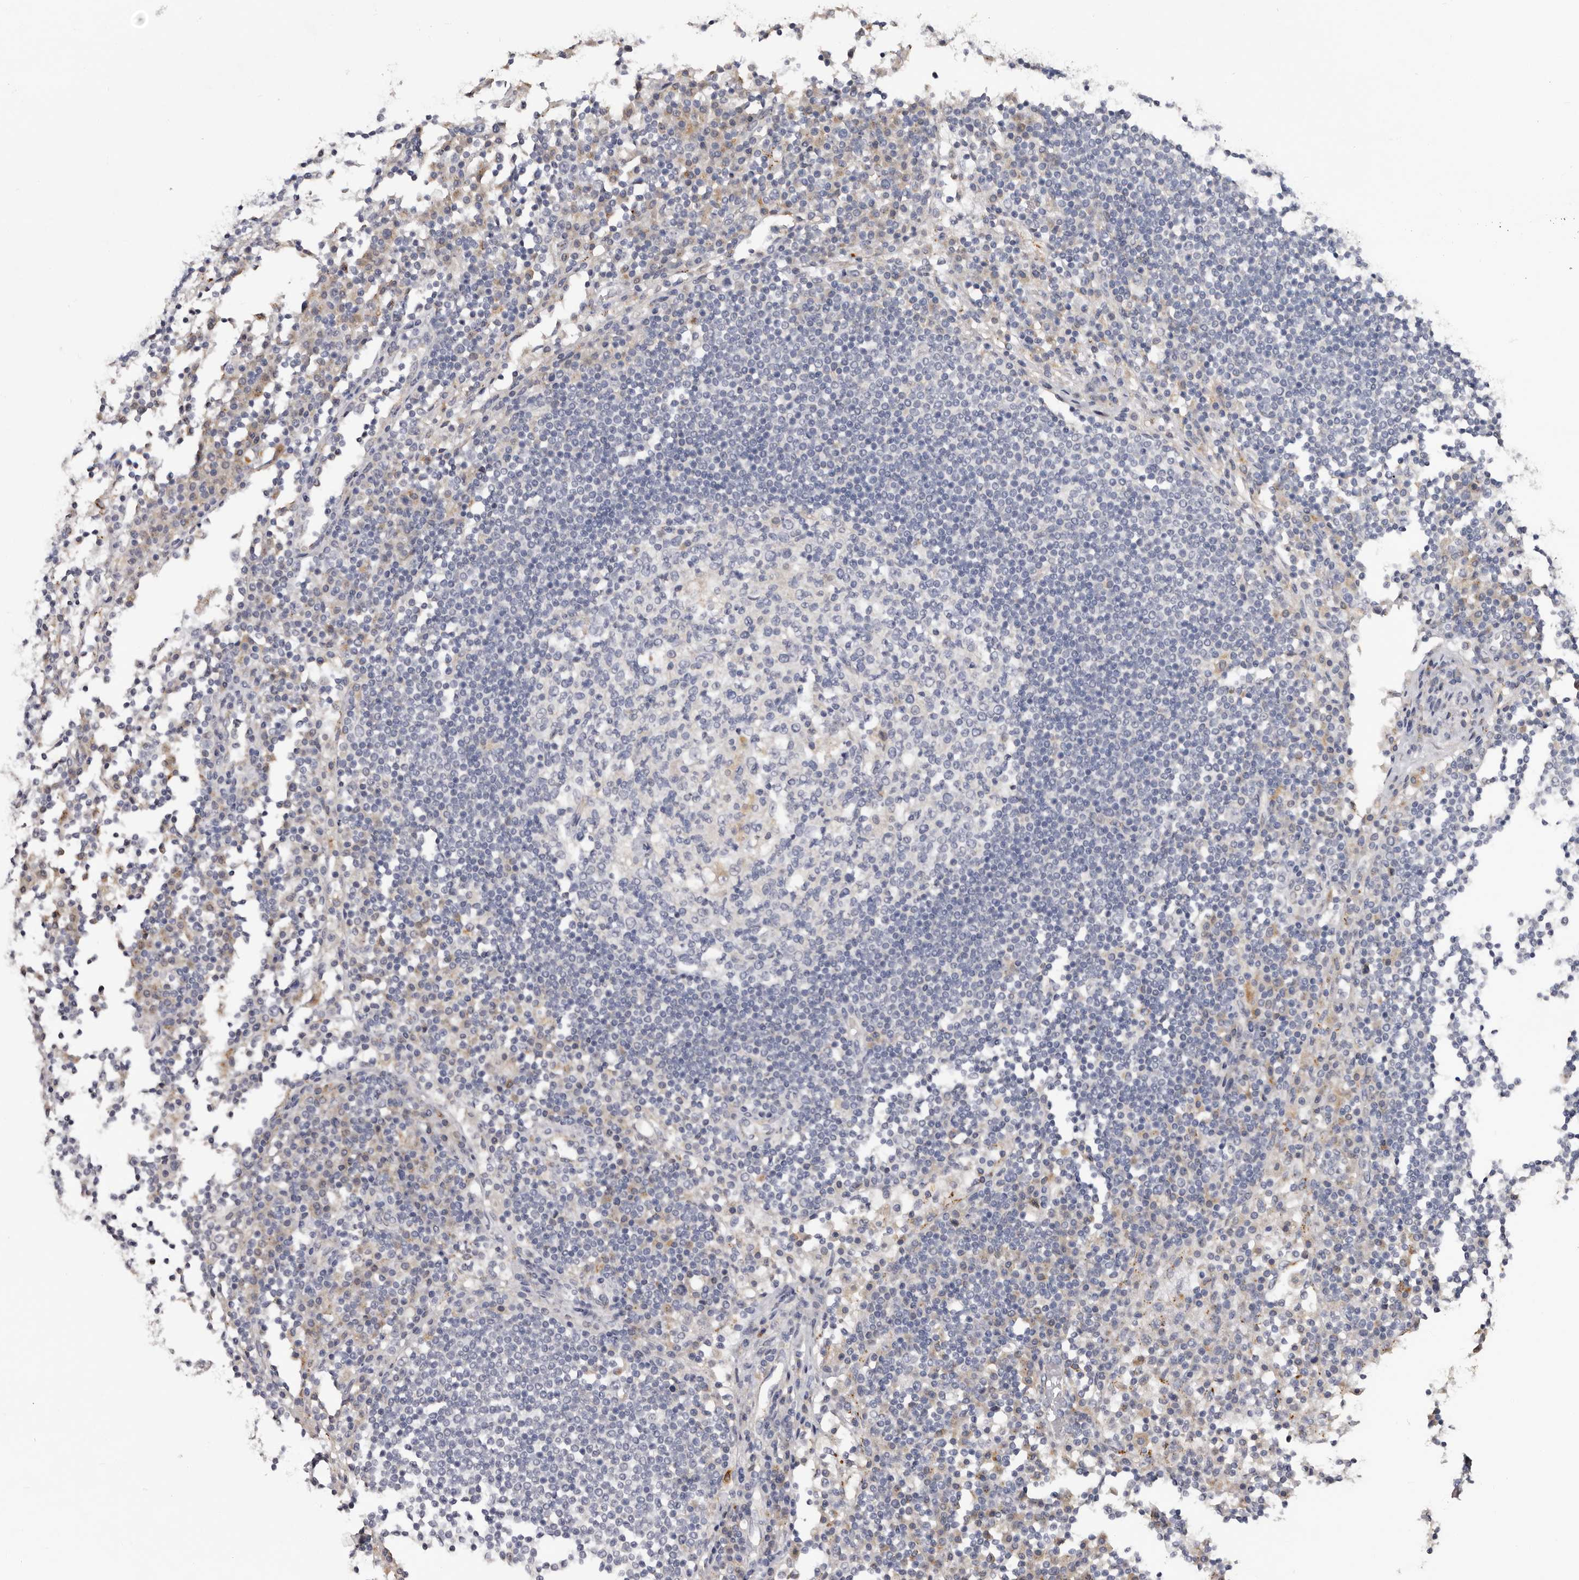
{"staining": {"intensity": "negative", "quantity": "none", "location": "none"}, "tissue": "lymph node", "cell_type": "Germinal center cells", "image_type": "normal", "snomed": [{"axis": "morphology", "description": "Normal tissue, NOS"}, {"axis": "topography", "description": "Lymph node"}], "caption": "Human lymph node stained for a protein using immunohistochemistry (IHC) reveals no expression in germinal center cells.", "gene": "DAP", "patient": {"sex": "female", "age": 53}}